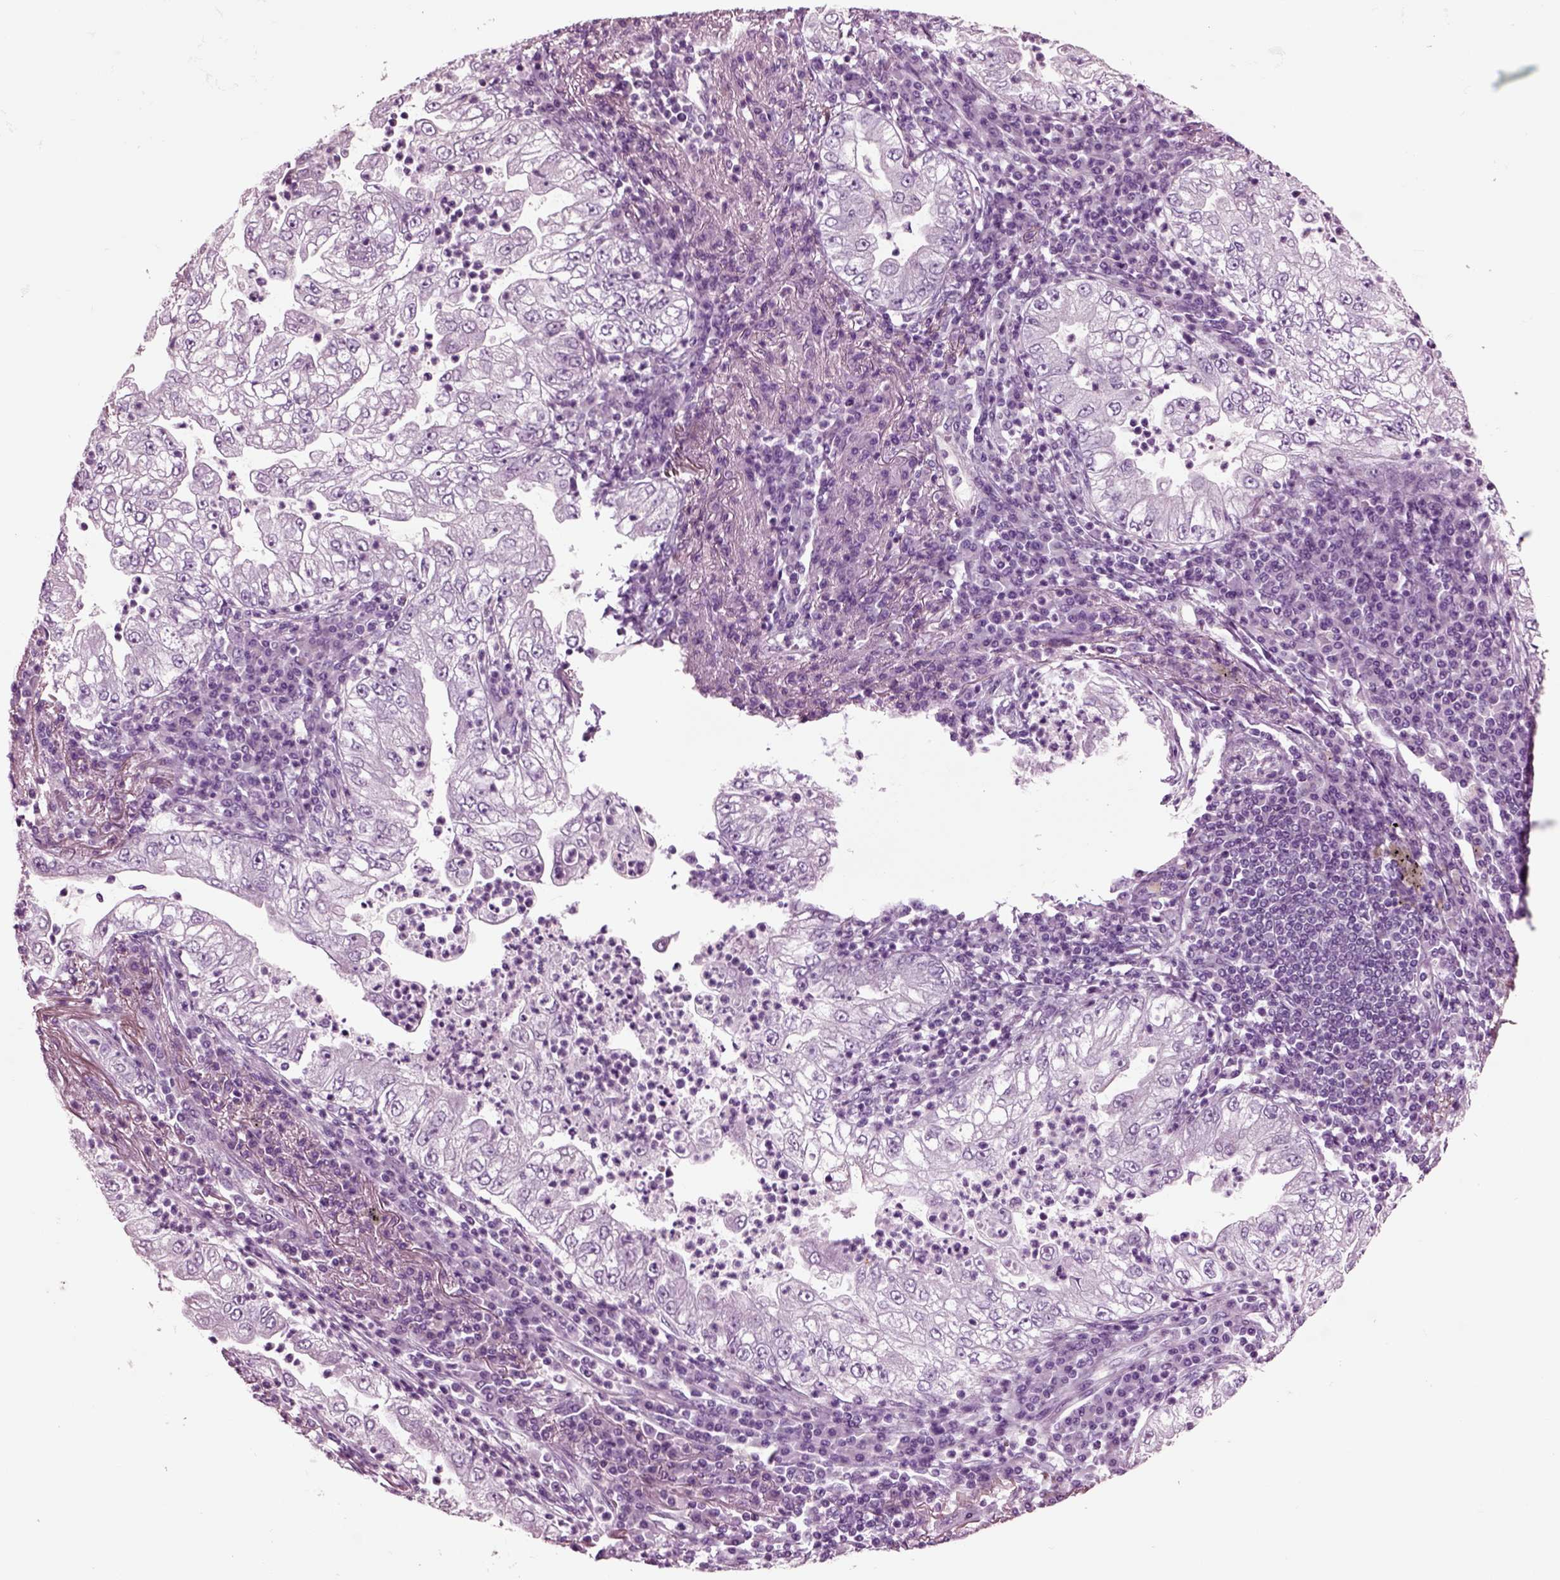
{"staining": {"intensity": "negative", "quantity": "none", "location": "none"}, "tissue": "lung cancer", "cell_type": "Tumor cells", "image_type": "cancer", "snomed": [{"axis": "morphology", "description": "Adenocarcinoma, NOS"}, {"axis": "topography", "description": "Lung"}], "caption": "DAB immunohistochemical staining of lung adenocarcinoma exhibits no significant expression in tumor cells.", "gene": "CHGB", "patient": {"sex": "female", "age": 73}}